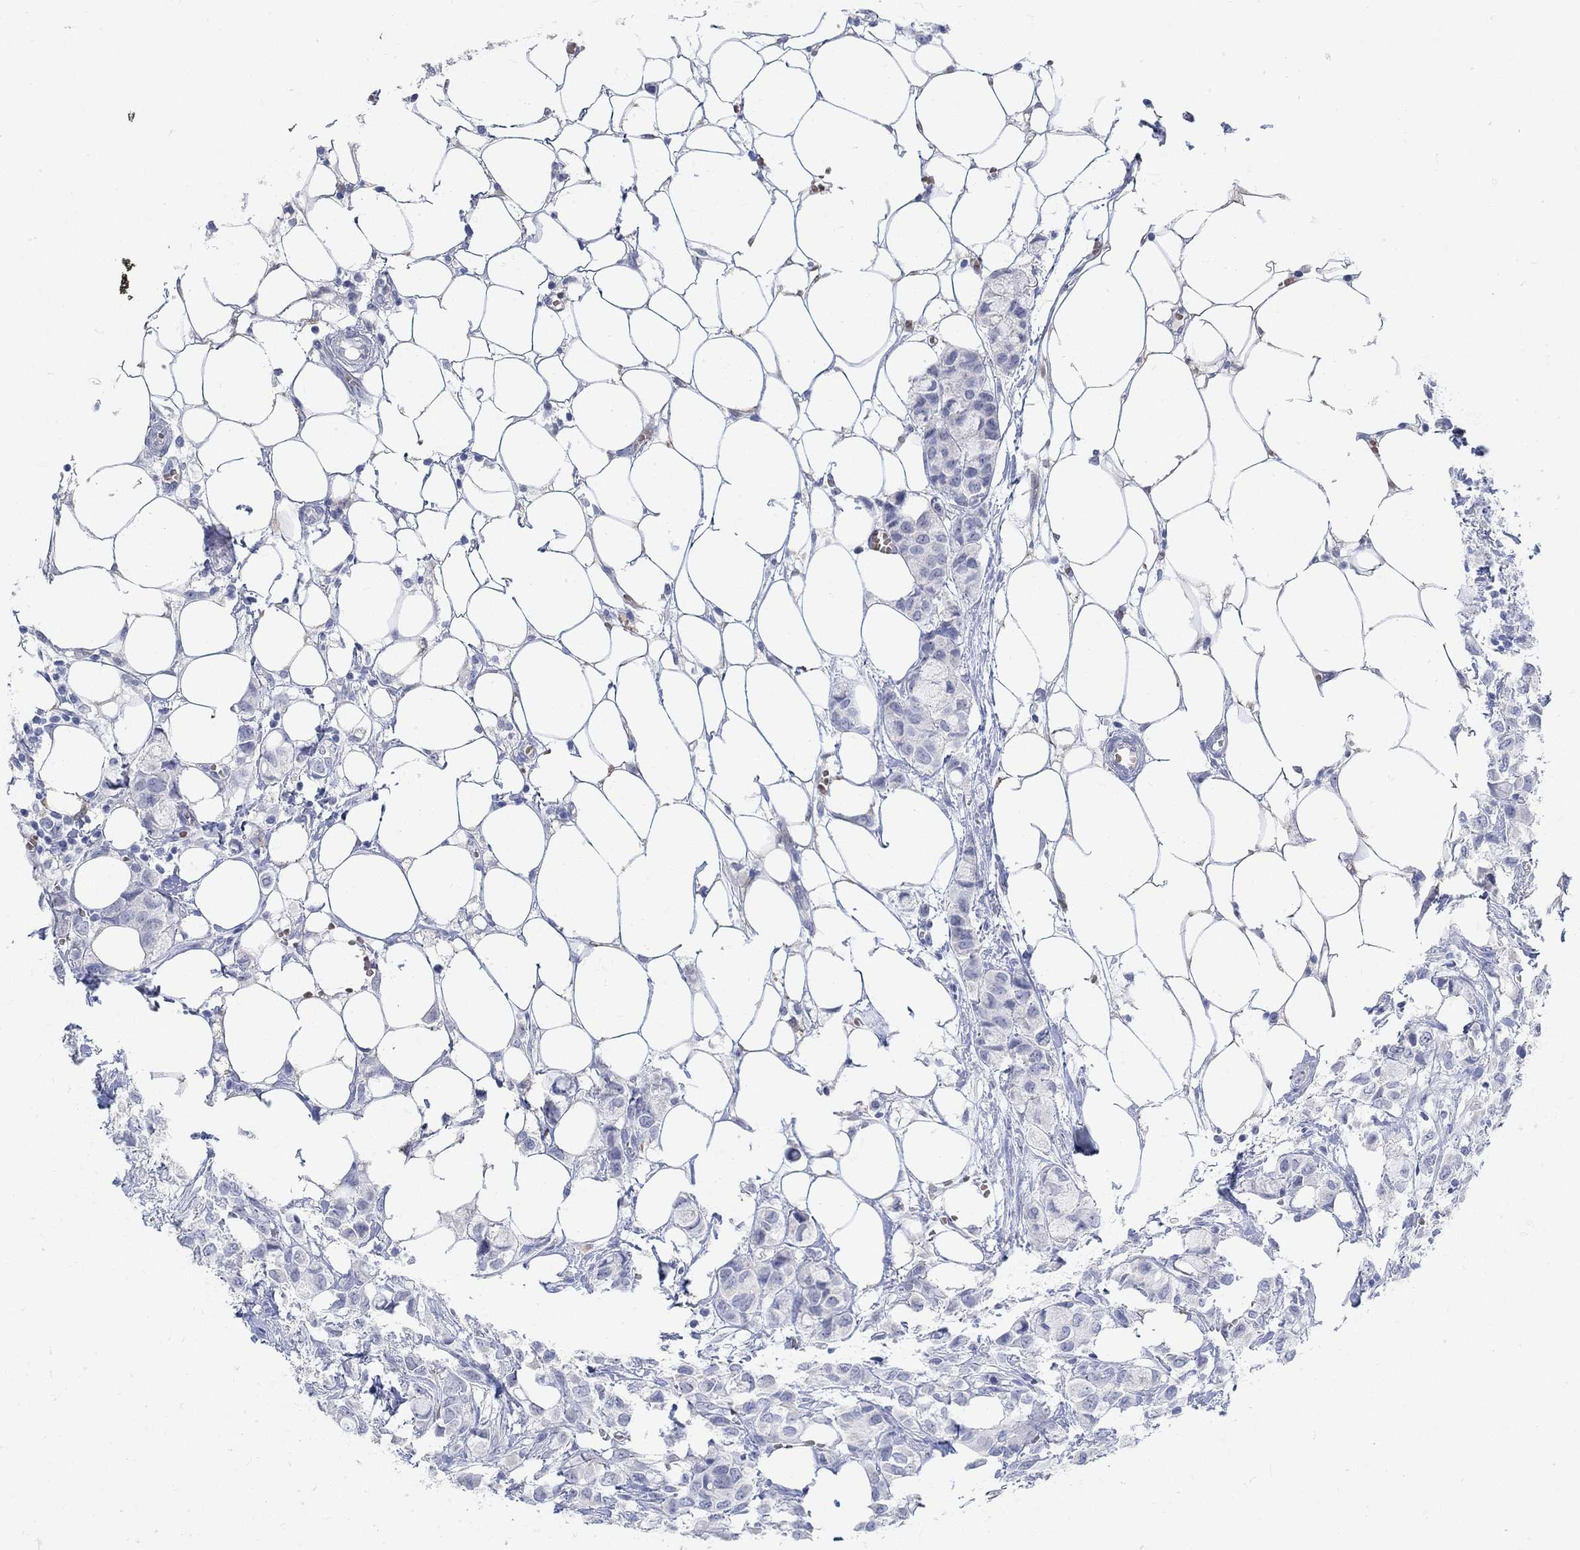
{"staining": {"intensity": "negative", "quantity": "none", "location": "none"}, "tissue": "breast cancer", "cell_type": "Tumor cells", "image_type": "cancer", "snomed": [{"axis": "morphology", "description": "Duct carcinoma"}, {"axis": "topography", "description": "Breast"}], "caption": "Immunohistochemistry of breast cancer (infiltrating ductal carcinoma) exhibits no staining in tumor cells.", "gene": "GRIA3", "patient": {"sex": "female", "age": 85}}